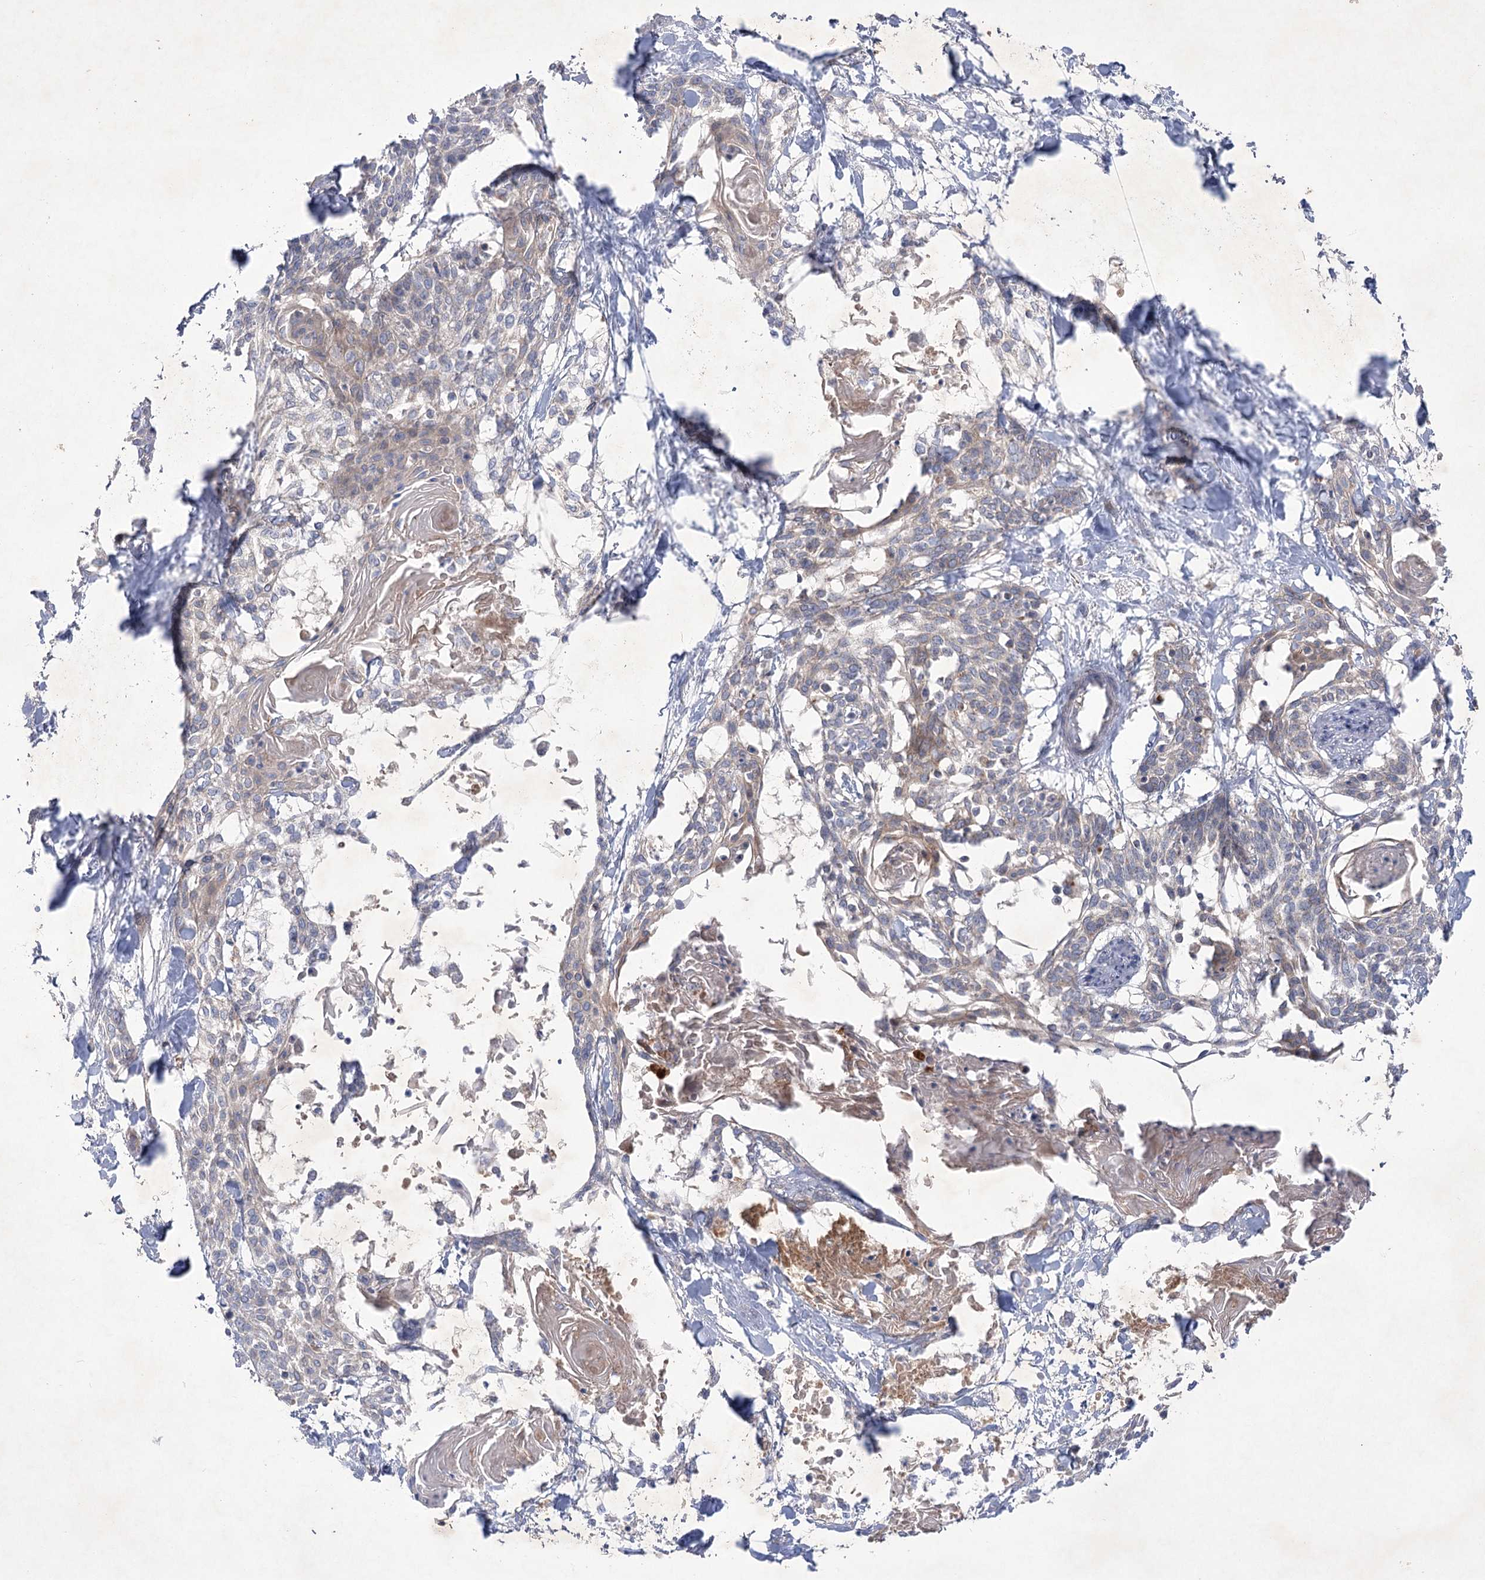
{"staining": {"intensity": "weak", "quantity": "<25%", "location": "cytoplasmic/membranous"}, "tissue": "cervical cancer", "cell_type": "Tumor cells", "image_type": "cancer", "snomed": [{"axis": "morphology", "description": "Squamous cell carcinoma, NOS"}, {"axis": "topography", "description": "Cervix"}], "caption": "The histopathology image demonstrates no significant positivity in tumor cells of cervical squamous cell carcinoma. (Stains: DAB (3,3'-diaminobenzidine) IHC with hematoxylin counter stain, Microscopy: brightfield microscopy at high magnification).", "gene": "GBF1", "patient": {"sex": "female", "age": 57}}